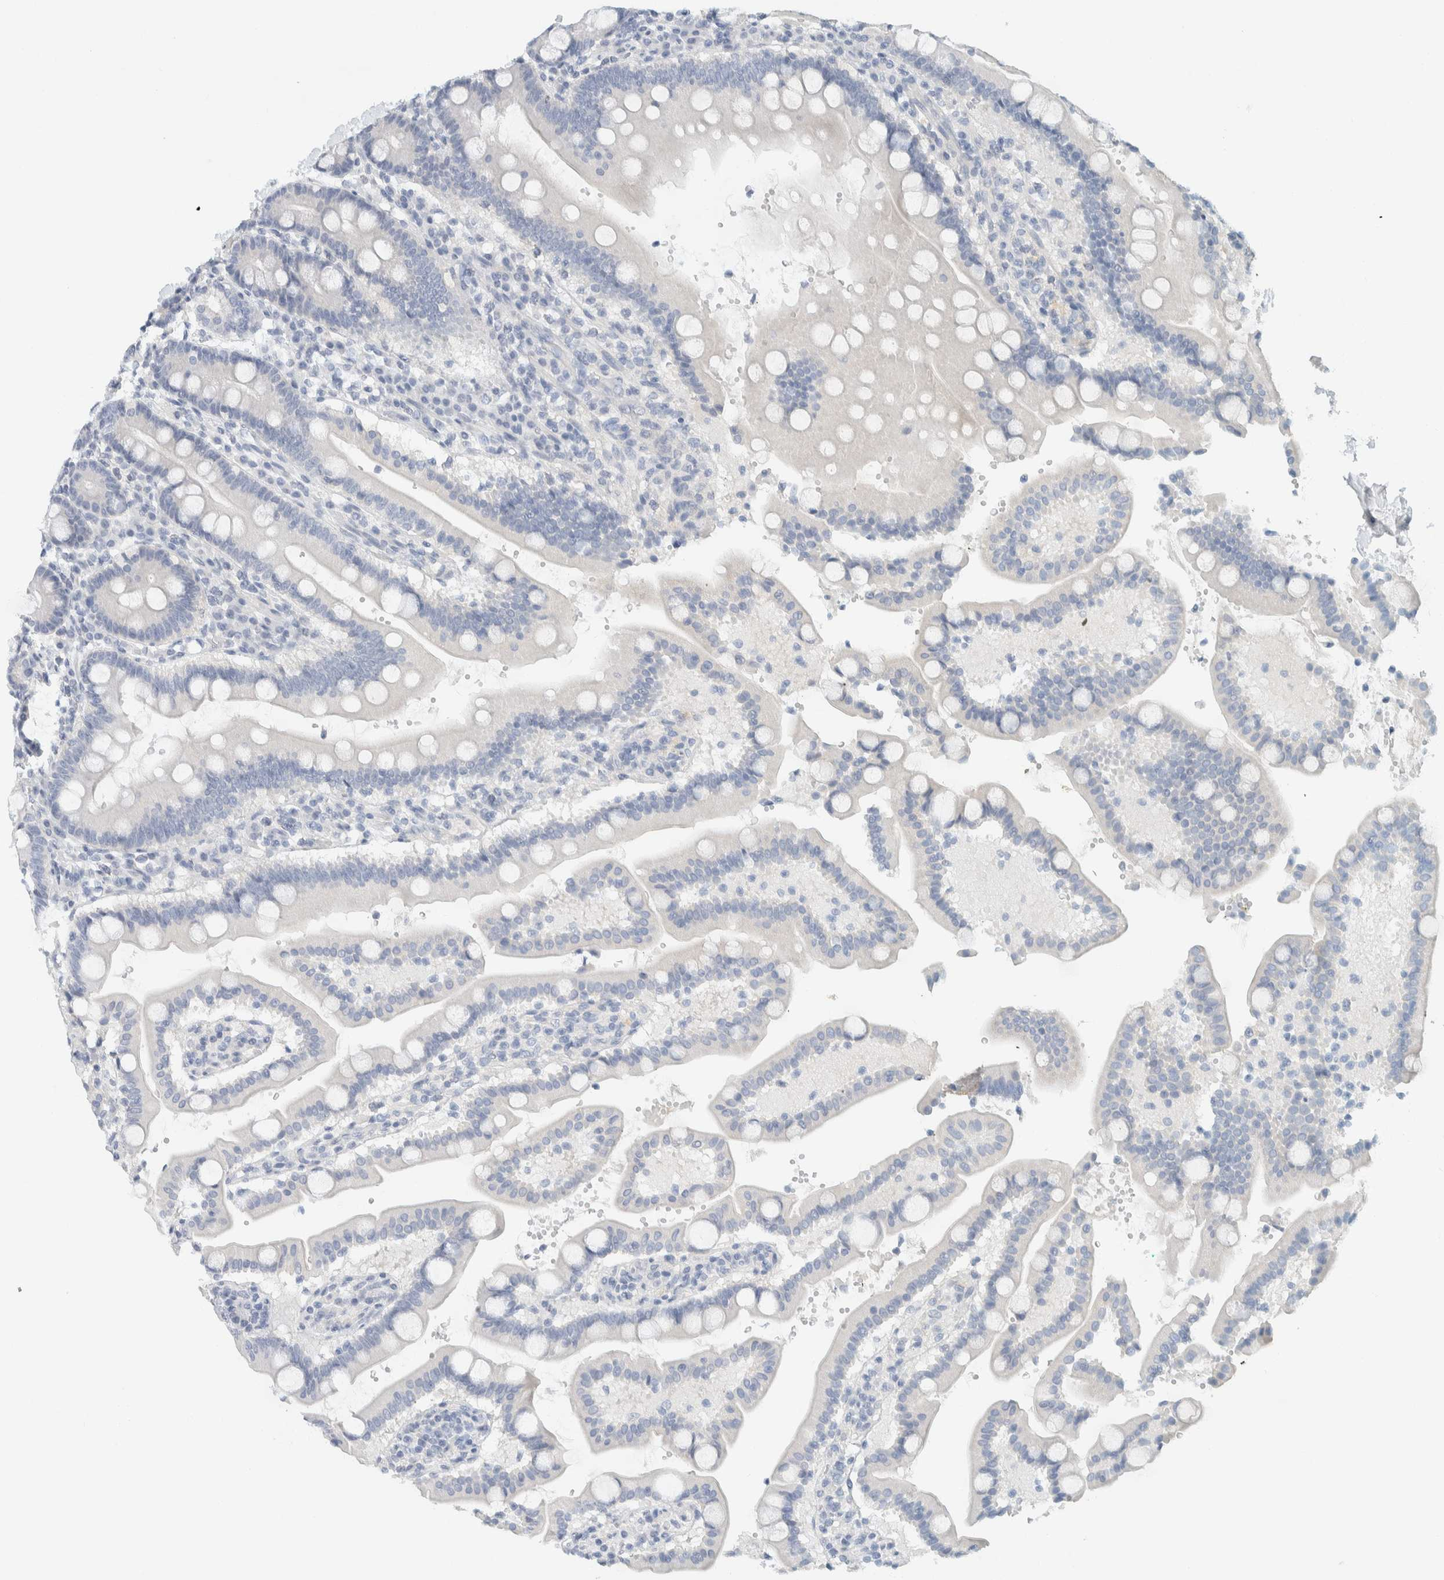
{"staining": {"intensity": "negative", "quantity": "none", "location": "none"}, "tissue": "duodenum", "cell_type": "Glandular cells", "image_type": "normal", "snomed": [{"axis": "morphology", "description": "Normal tissue, NOS"}, {"axis": "topography", "description": "Small intestine, NOS"}], "caption": "Immunohistochemistry (IHC) micrograph of unremarkable duodenum stained for a protein (brown), which exhibits no staining in glandular cells. (Brightfield microscopy of DAB (3,3'-diaminobenzidine) immunohistochemistry at high magnification).", "gene": "ALOX12B", "patient": {"sex": "female", "age": 71}}